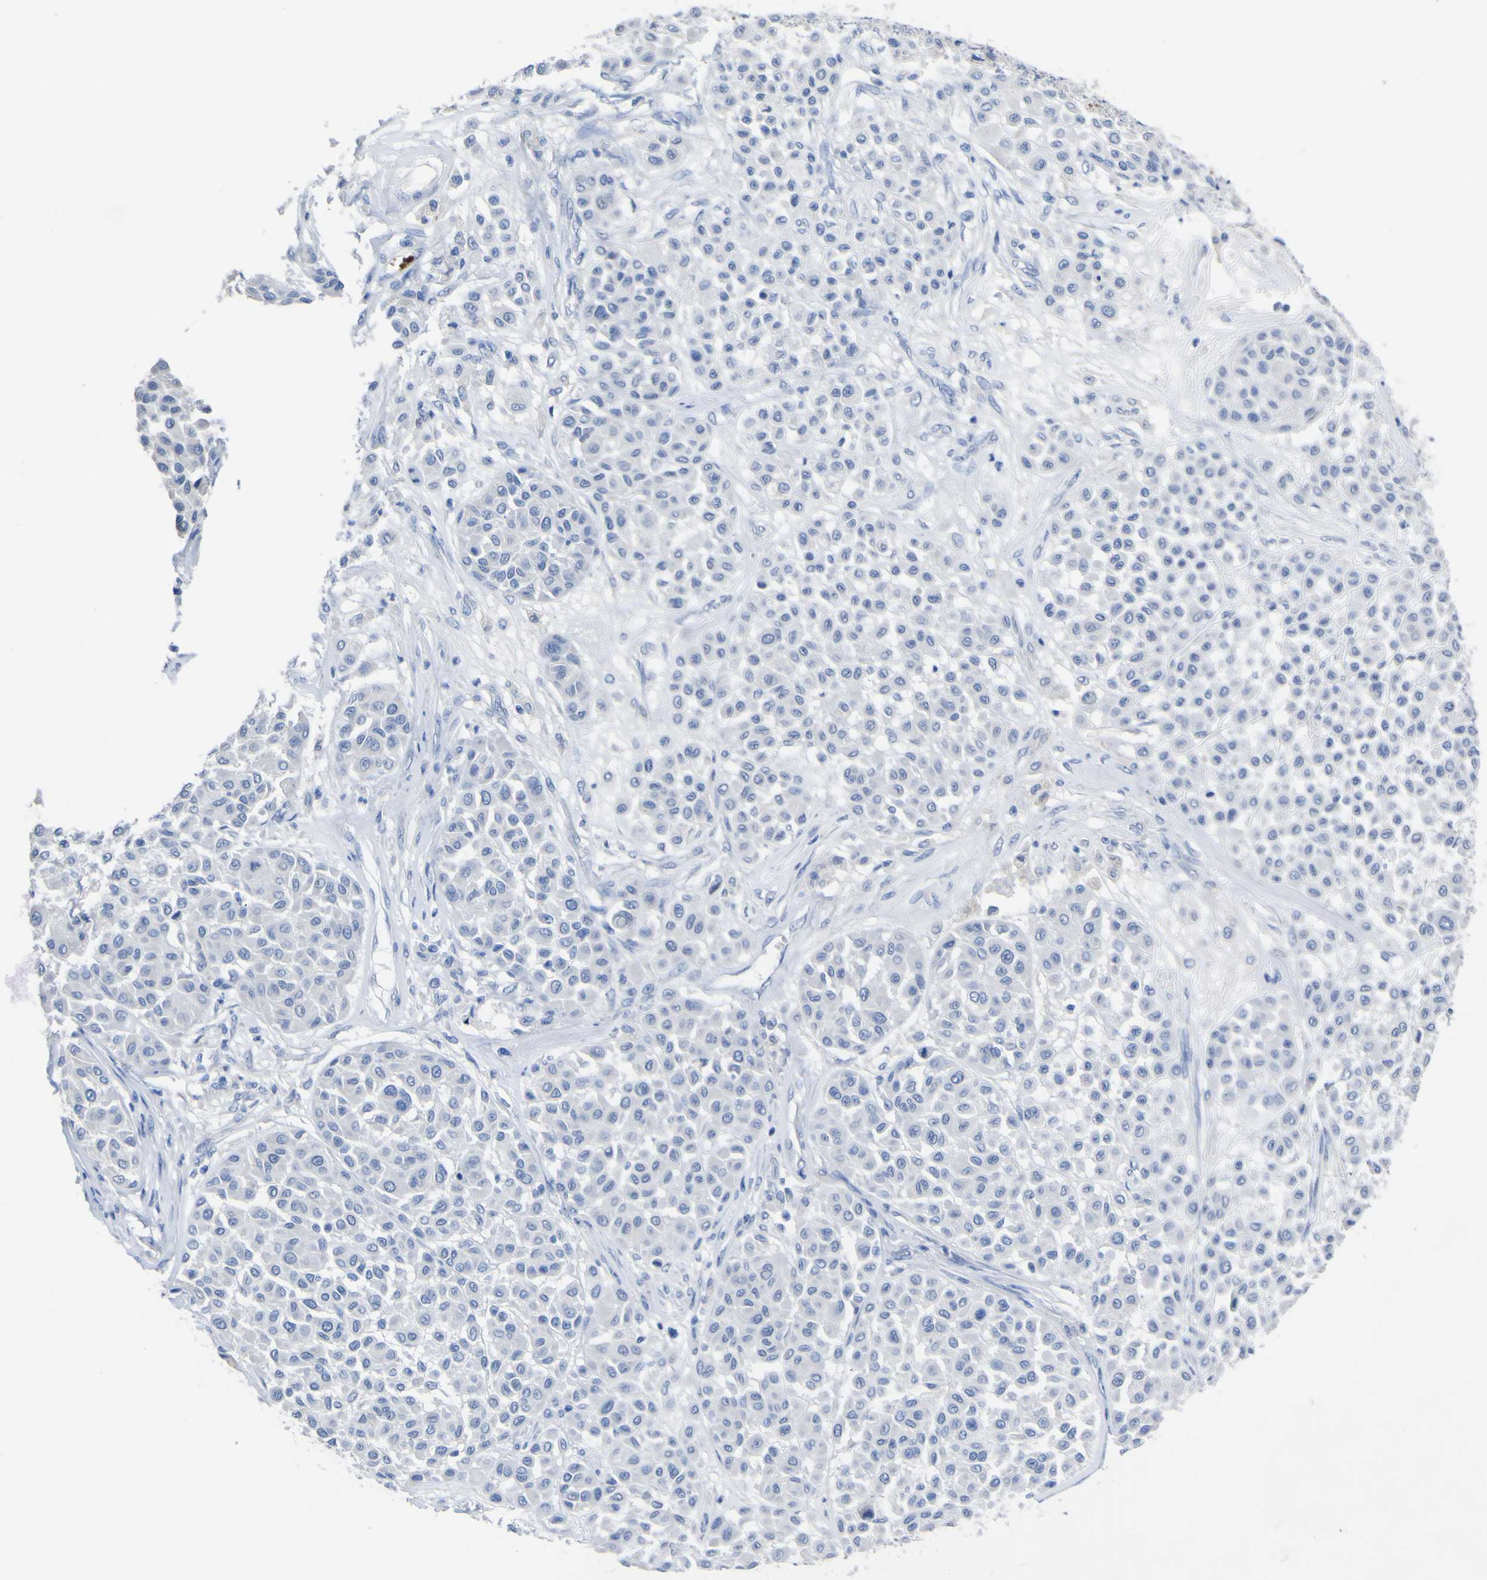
{"staining": {"intensity": "negative", "quantity": "none", "location": "none"}, "tissue": "melanoma", "cell_type": "Tumor cells", "image_type": "cancer", "snomed": [{"axis": "morphology", "description": "Malignant melanoma, Metastatic site"}, {"axis": "topography", "description": "Soft tissue"}], "caption": "Malignant melanoma (metastatic site) stained for a protein using immunohistochemistry (IHC) exhibits no staining tumor cells.", "gene": "GCM1", "patient": {"sex": "male", "age": 41}}